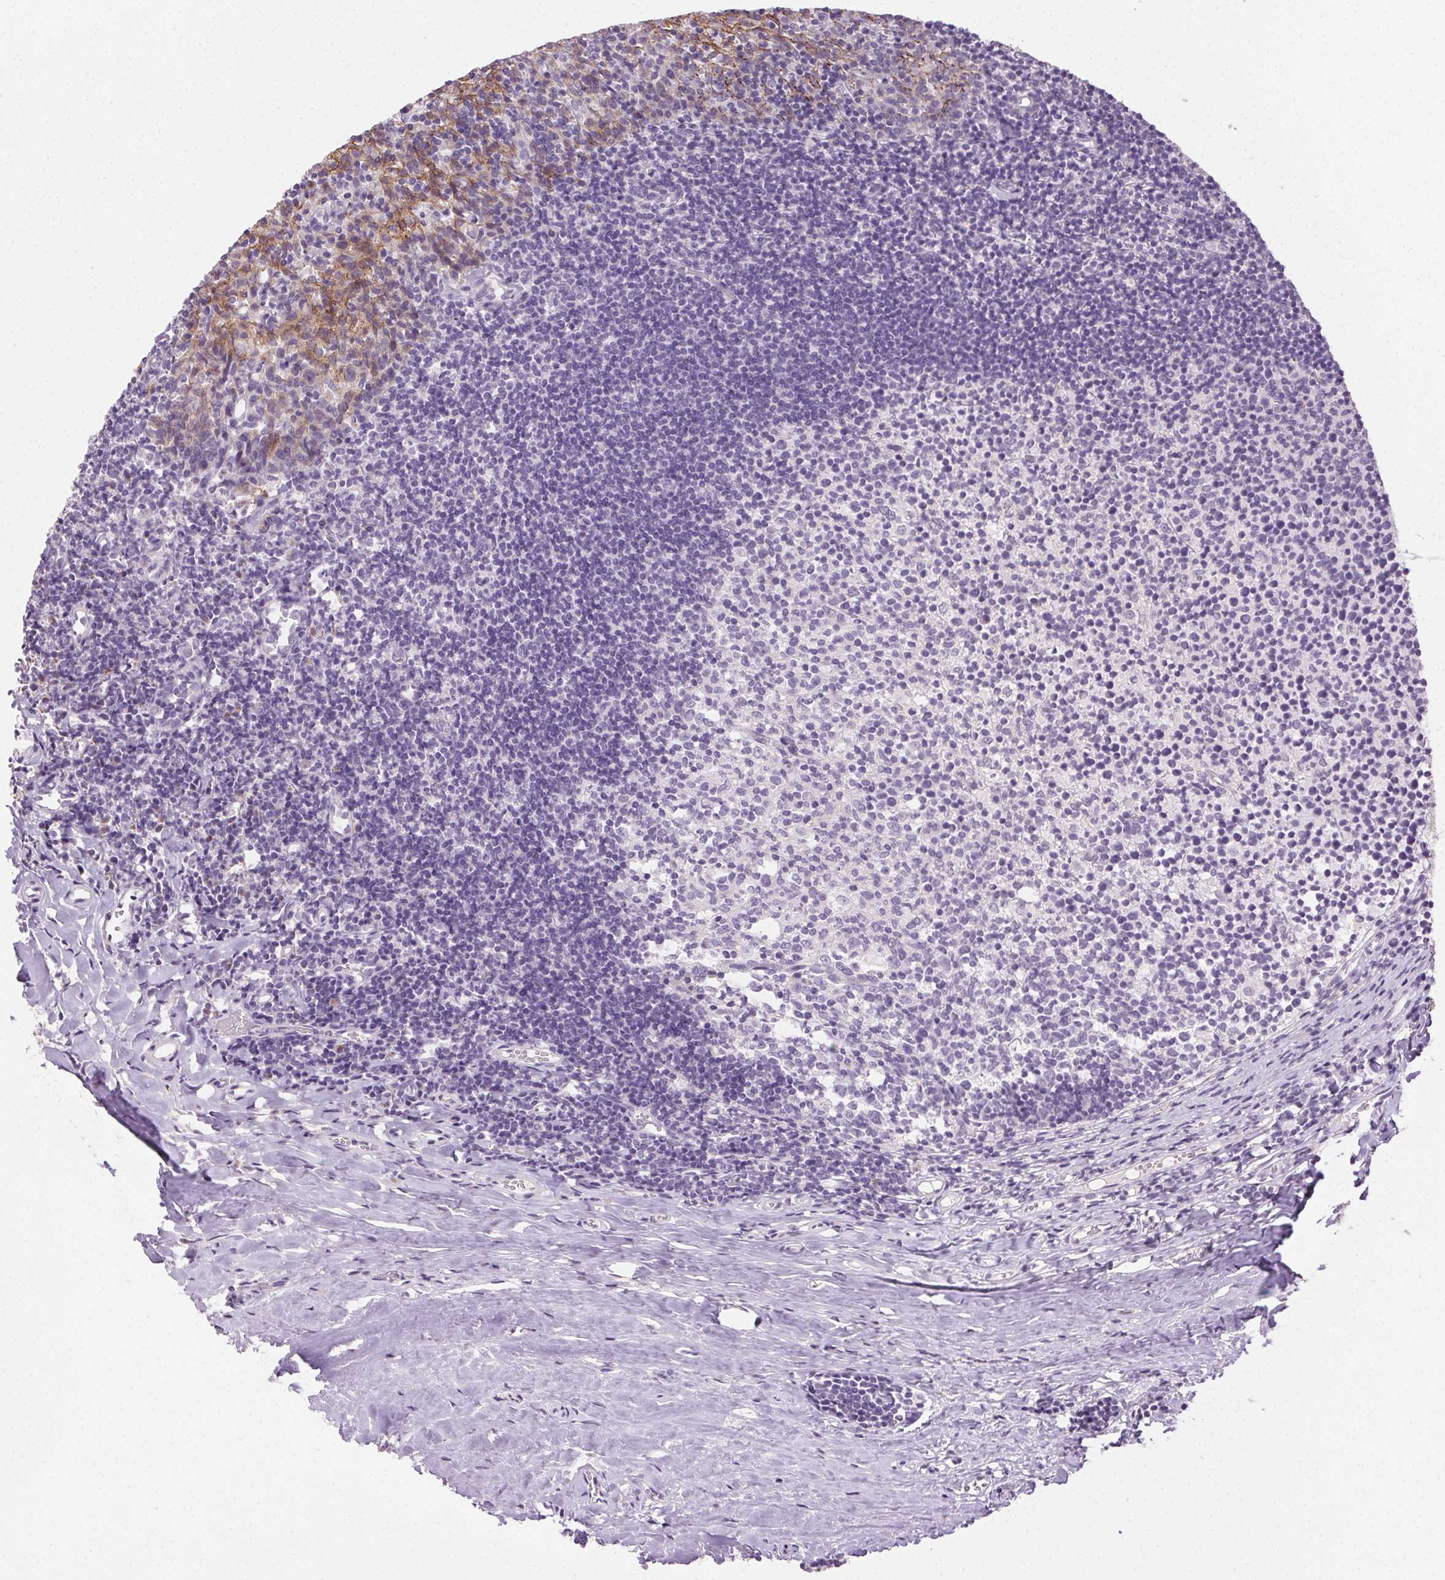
{"staining": {"intensity": "negative", "quantity": "none", "location": "none"}, "tissue": "tonsil", "cell_type": "Germinal center cells", "image_type": "normal", "snomed": [{"axis": "morphology", "description": "Normal tissue, NOS"}, {"axis": "topography", "description": "Tonsil"}], "caption": "This is a photomicrograph of immunohistochemistry (IHC) staining of normal tonsil, which shows no expression in germinal center cells. (DAB immunohistochemistry visualized using brightfield microscopy, high magnification).", "gene": "CLDN10", "patient": {"sex": "female", "age": 10}}